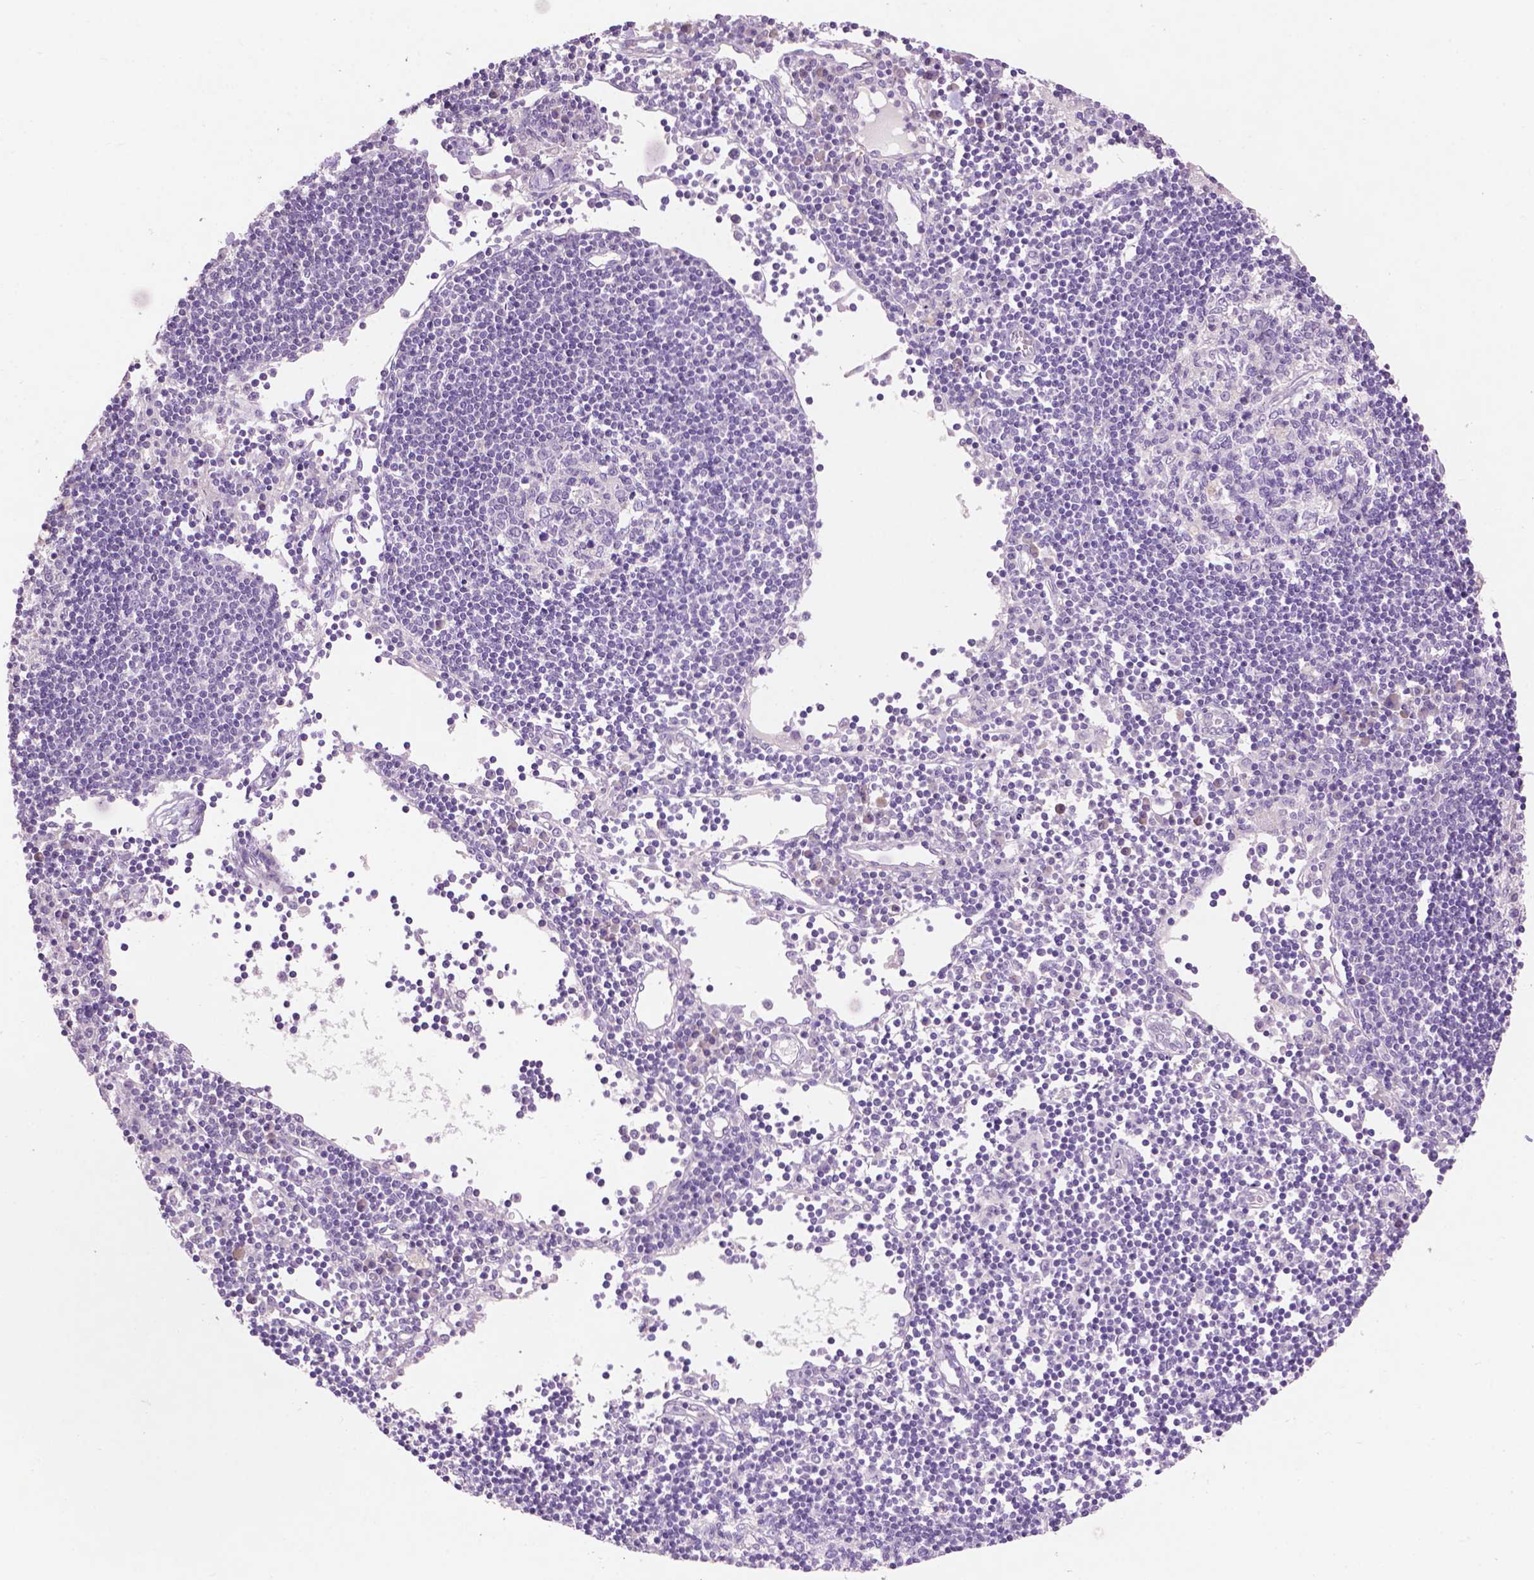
{"staining": {"intensity": "negative", "quantity": "none", "location": "none"}, "tissue": "lymph node", "cell_type": "Germinal center cells", "image_type": "normal", "snomed": [{"axis": "morphology", "description": "Normal tissue, NOS"}, {"axis": "topography", "description": "Lymph node"}], "caption": "DAB immunohistochemical staining of normal human lymph node shows no significant staining in germinal center cells.", "gene": "CRYBA4", "patient": {"sex": "female", "age": 65}}